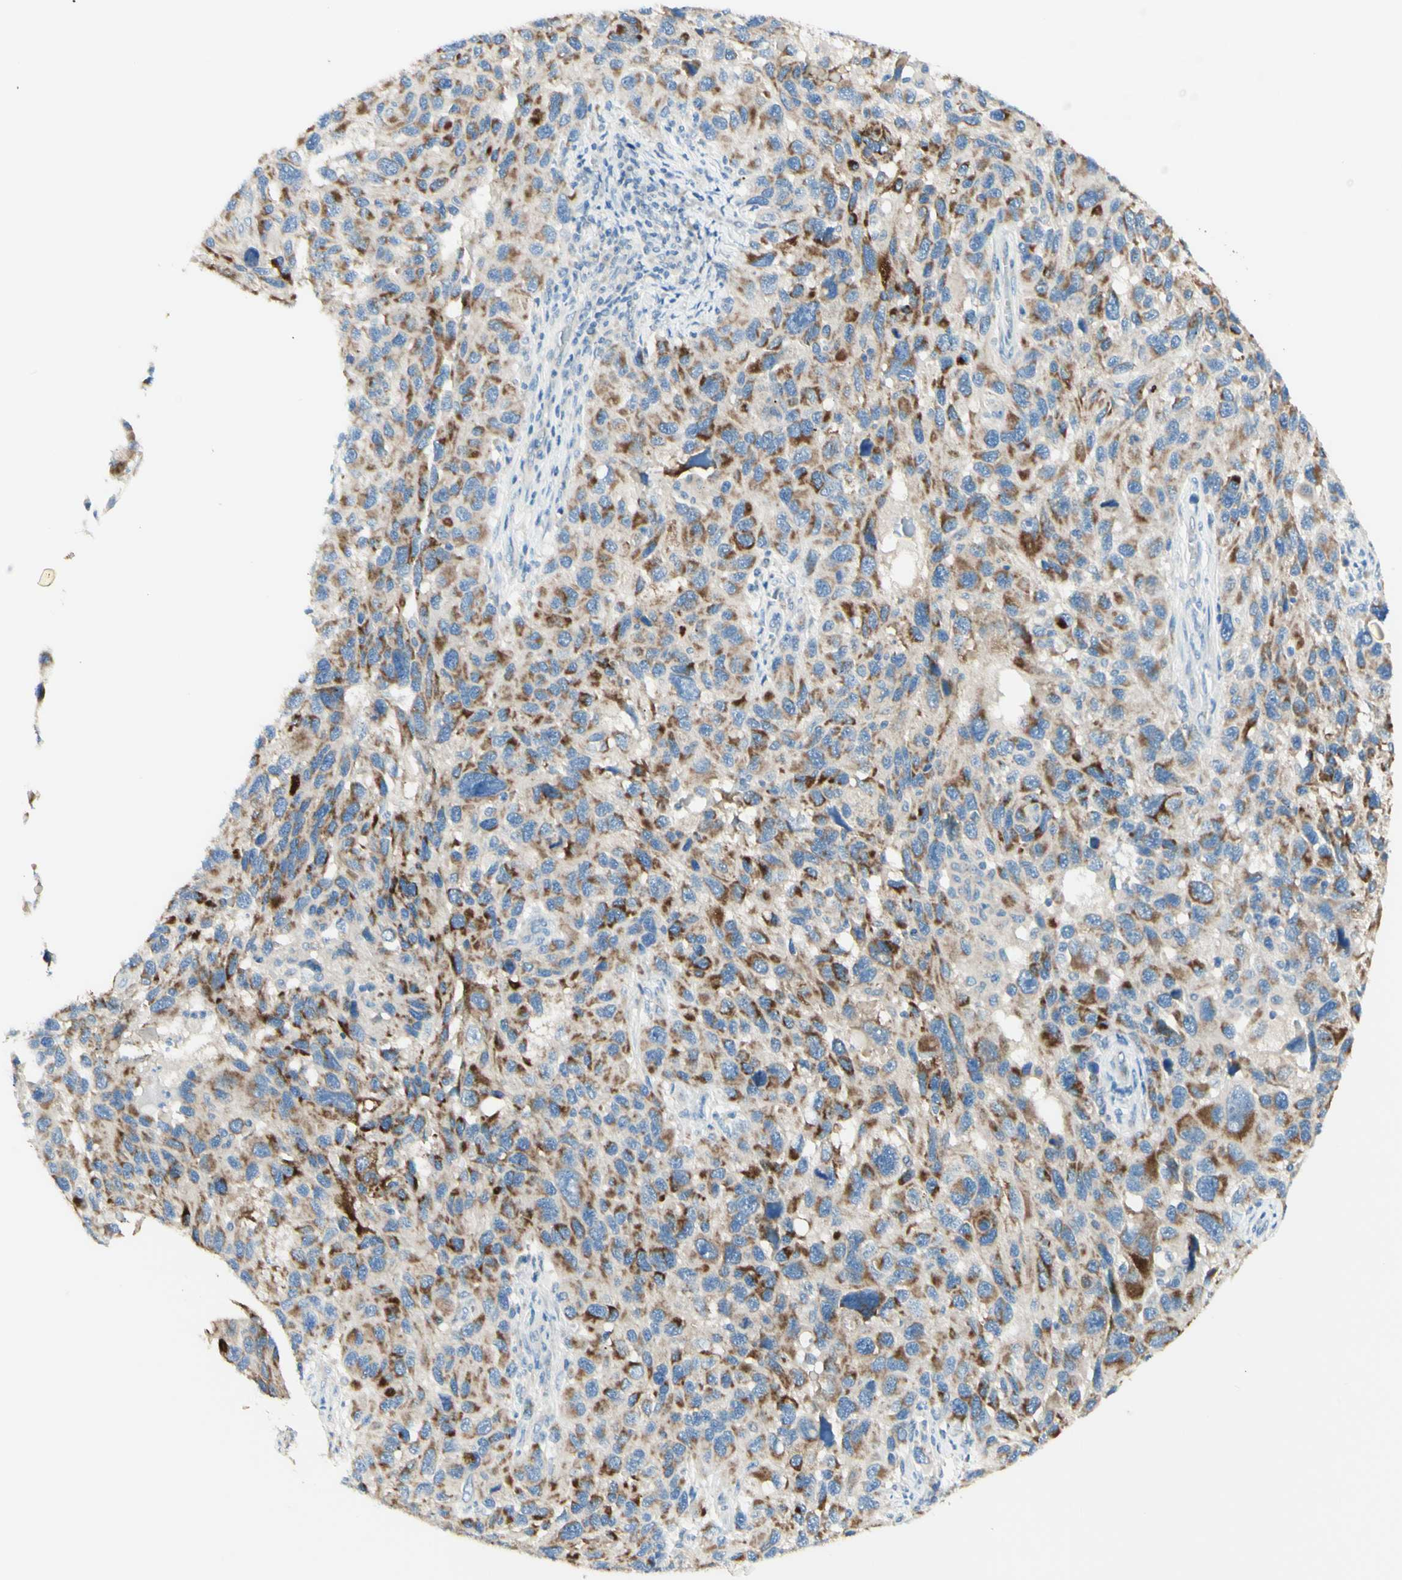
{"staining": {"intensity": "moderate", "quantity": ">75%", "location": "cytoplasmic/membranous"}, "tissue": "melanoma", "cell_type": "Tumor cells", "image_type": "cancer", "snomed": [{"axis": "morphology", "description": "Malignant melanoma, NOS"}, {"axis": "topography", "description": "Skin"}], "caption": "Immunohistochemistry micrograph of human melanoma stained for a protein (brown), which exhibits medium levels of moderate cytoplasmic/membranous positivity in approximately >75% of tumor cells.", "gene": "ARMC10", "patient": {"sex": "male", "age": 53}}